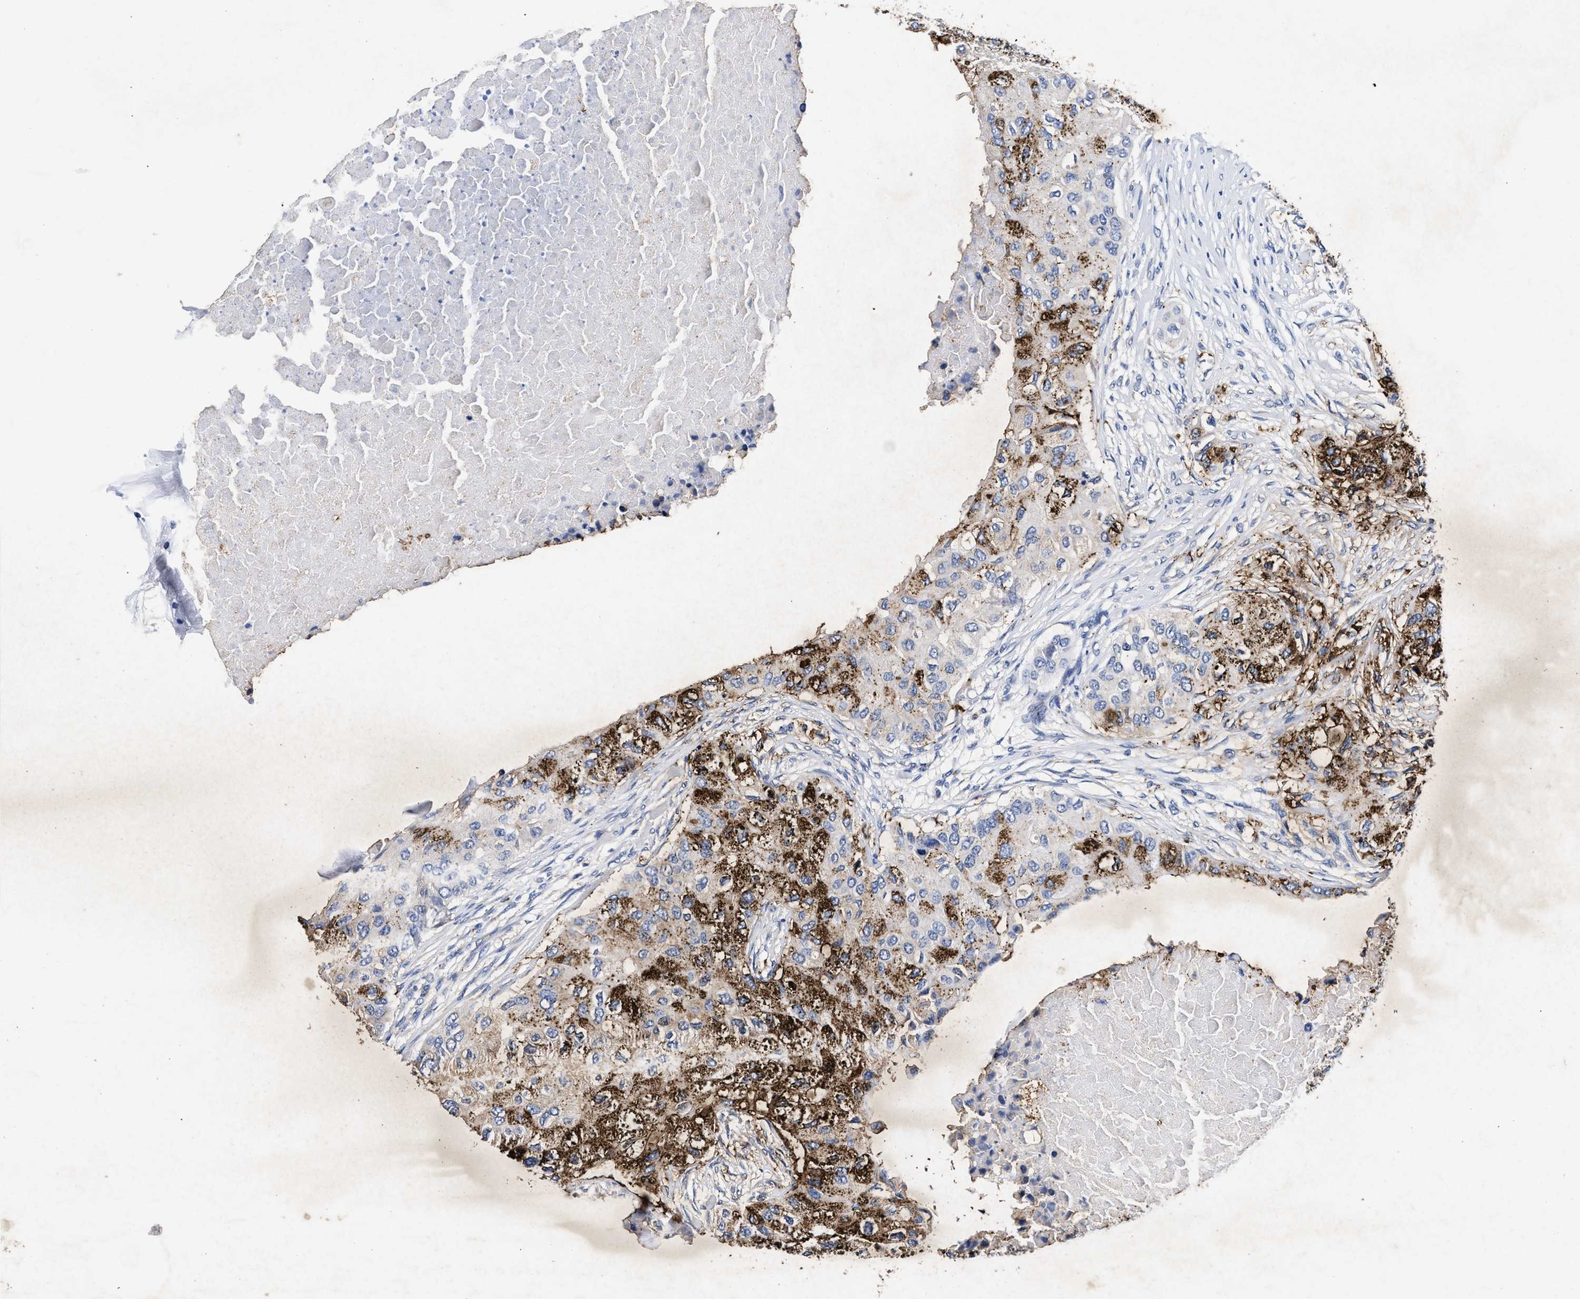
{"staining": {"intensity": "moderate", "quantity": "25%-75%", "location": "cytoplasmic/membranous"}, "tissue": "breast cancer", "cell_type": "Tumor cells", "image_type": "cancer", "snomed": [{"axis": "morphology", "description": "Normal tissue, NOS"}, {"axis": "morphology", "description": "Duct carcinoma"}, {"axis": "topography", "description": "Breast"}], "caption": "Immunohistochemistry of breast cancer shows medium levels of moderate cytoplasmic/membranous expression in about 25%-75% of tumor cells.", "gene": "LTB4R2", "patient": {"sex": "female", "age": 49}}